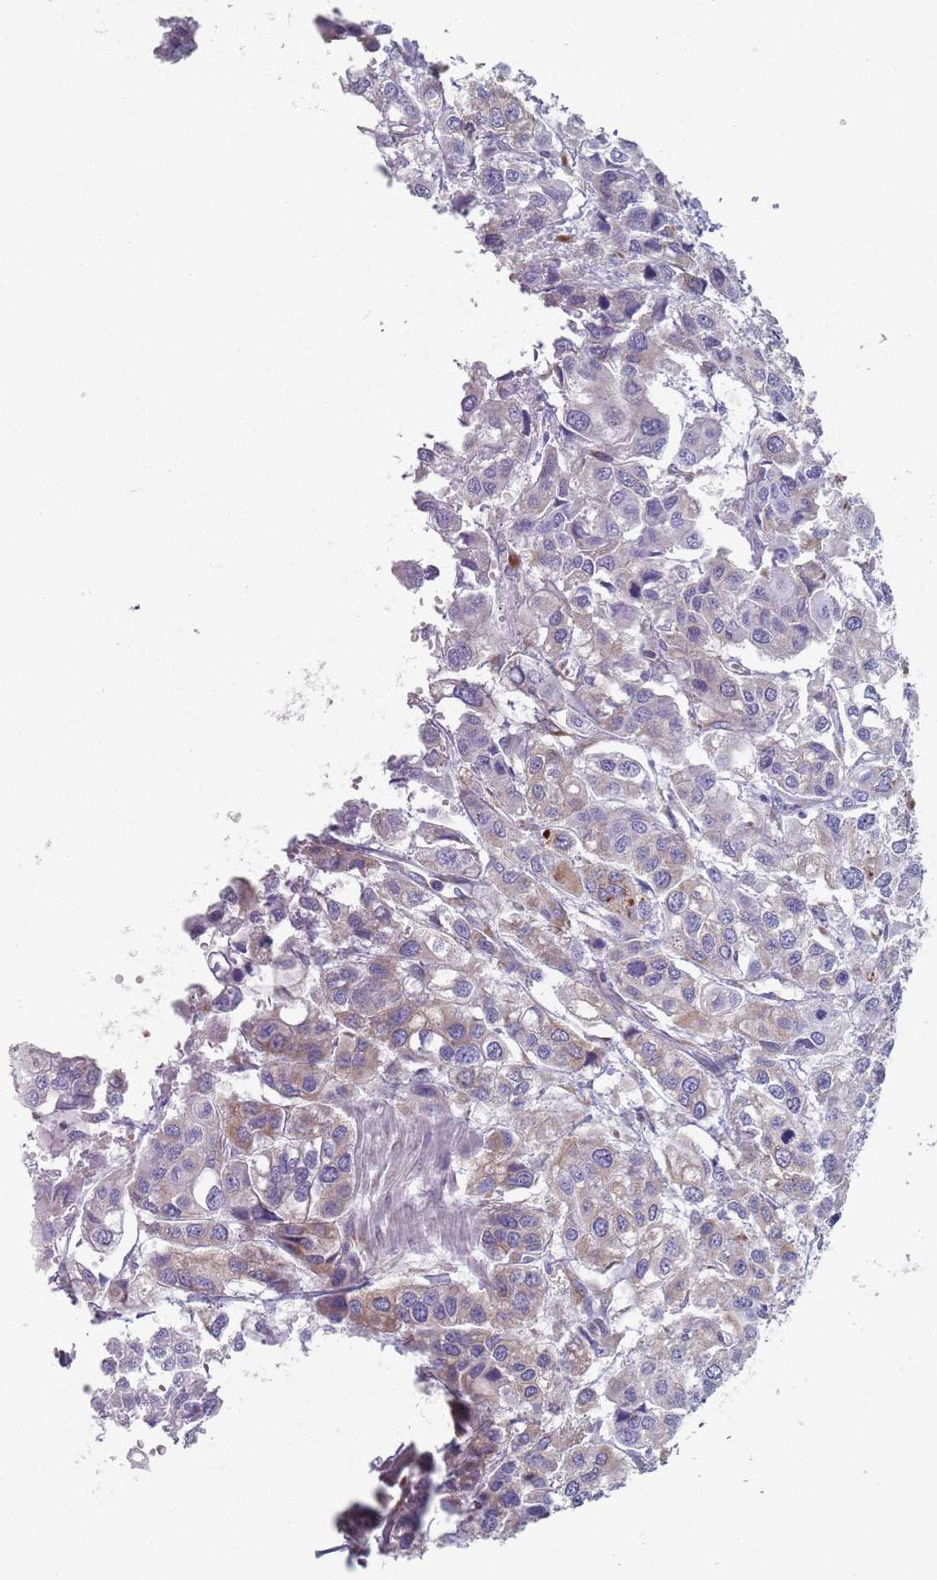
{"staining": {"intensity": "weak", "quantity": "<25%", "location": "cytoplasmic/membranous"}, "tissue": "urothelial cancer", "cell_type": "Tumor cells", "image_type": "cancer", "snomed": [{"axis": "morphology", "description": "Urothelial carcinoma, High grade"}, {"axis": "topography", "description": "Urinary bladder"}], "caption": "A photomicrograph of human high-grade urothelial carcinoma is negative for staining in tumor cells.", "gene": "PLOD1", "patient": {"sex": "male", "age": 67}}